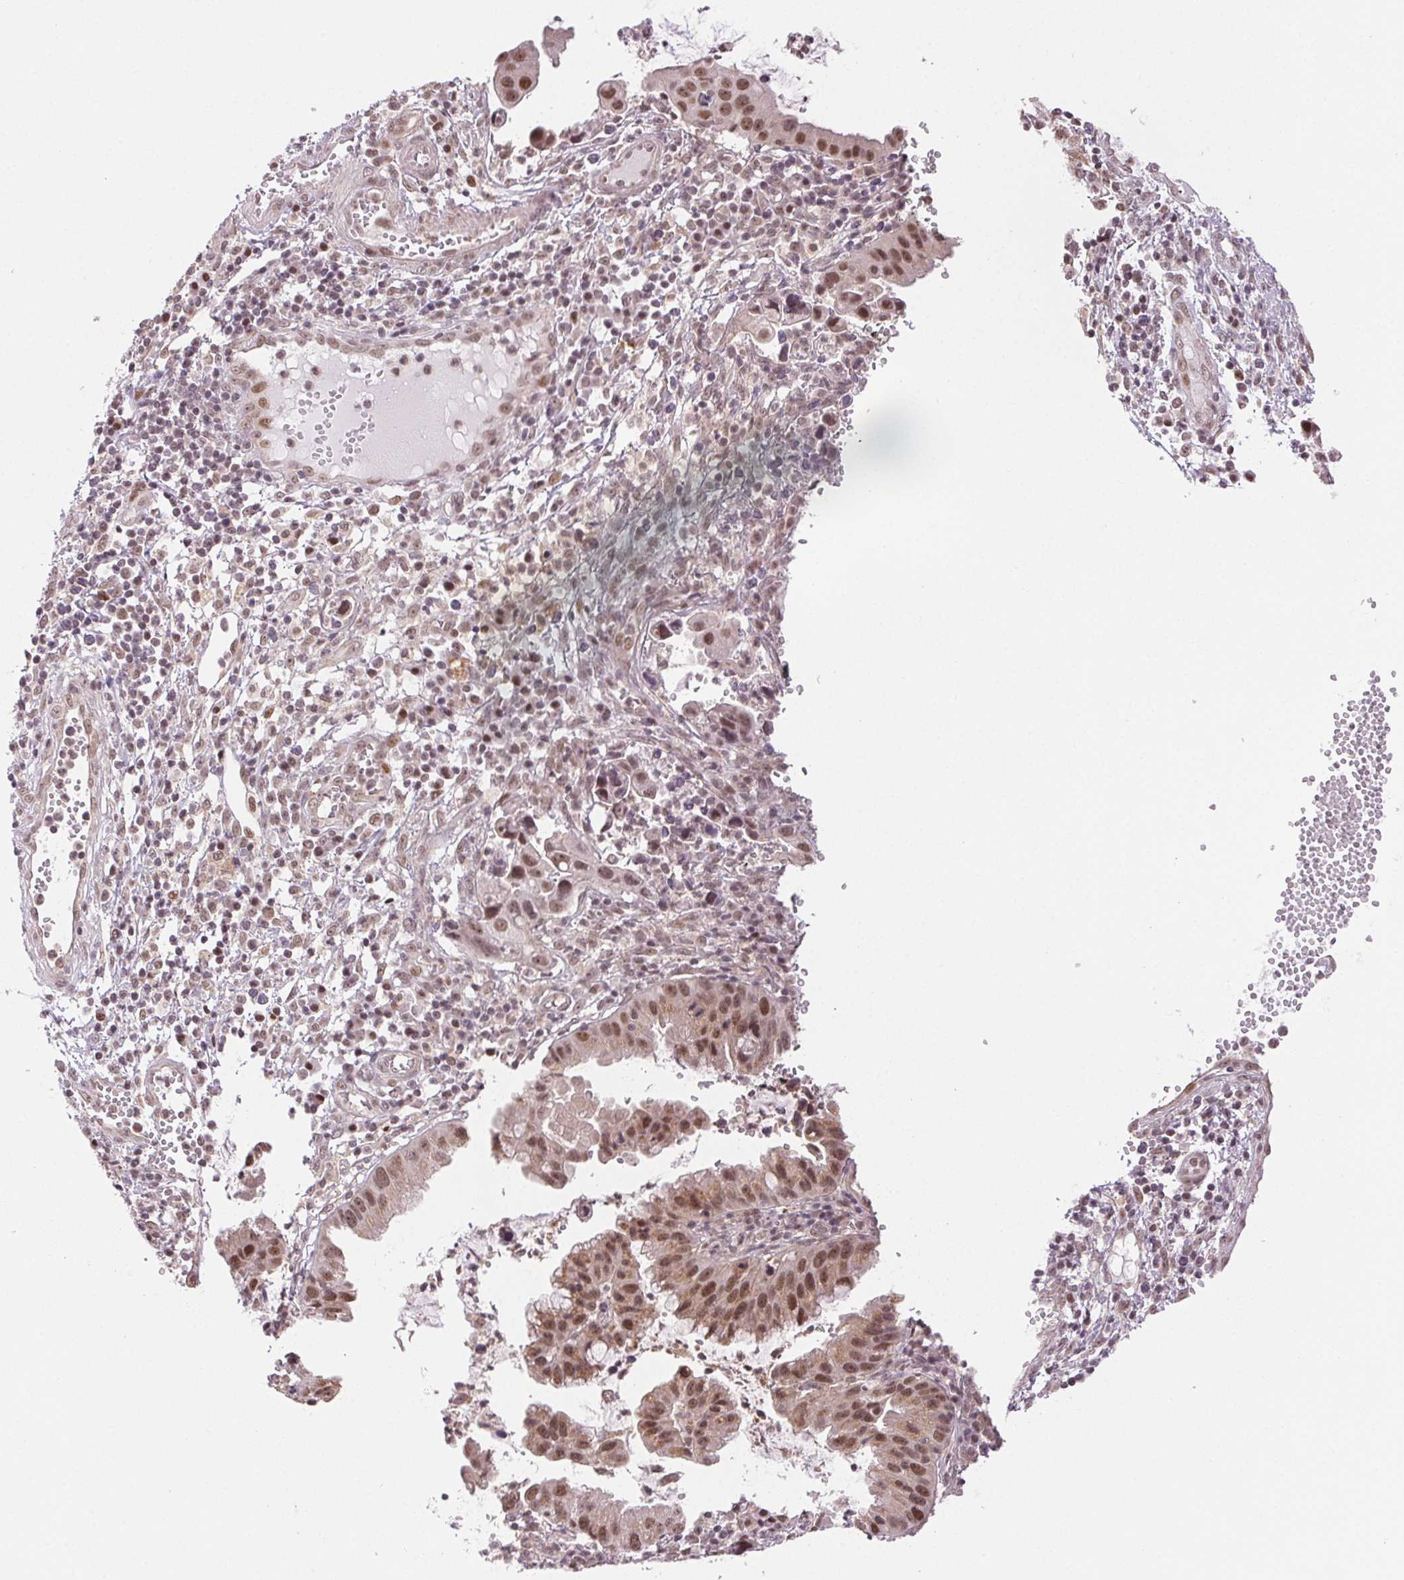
{"staining": {"intensity": "moderate", "quantity": ">75%", "location": "nuclear"}, "tissue": "cervical cancer", "cell_type": "Tumor cells", "image_type": "cancer", "snomed": [{"axis": "morphology", "description": "Adenocarcinoma, NOS"}, {"axis": "topography", "description": "Cervix"}], "caption": "Cervical cancer was stained to show a protein in brown. There is medium levels of moderate nuclear staining in approximately >75% of tumor cells.", "gene": "GRHL3", "patient": {"sex": "female", "age": 34}}